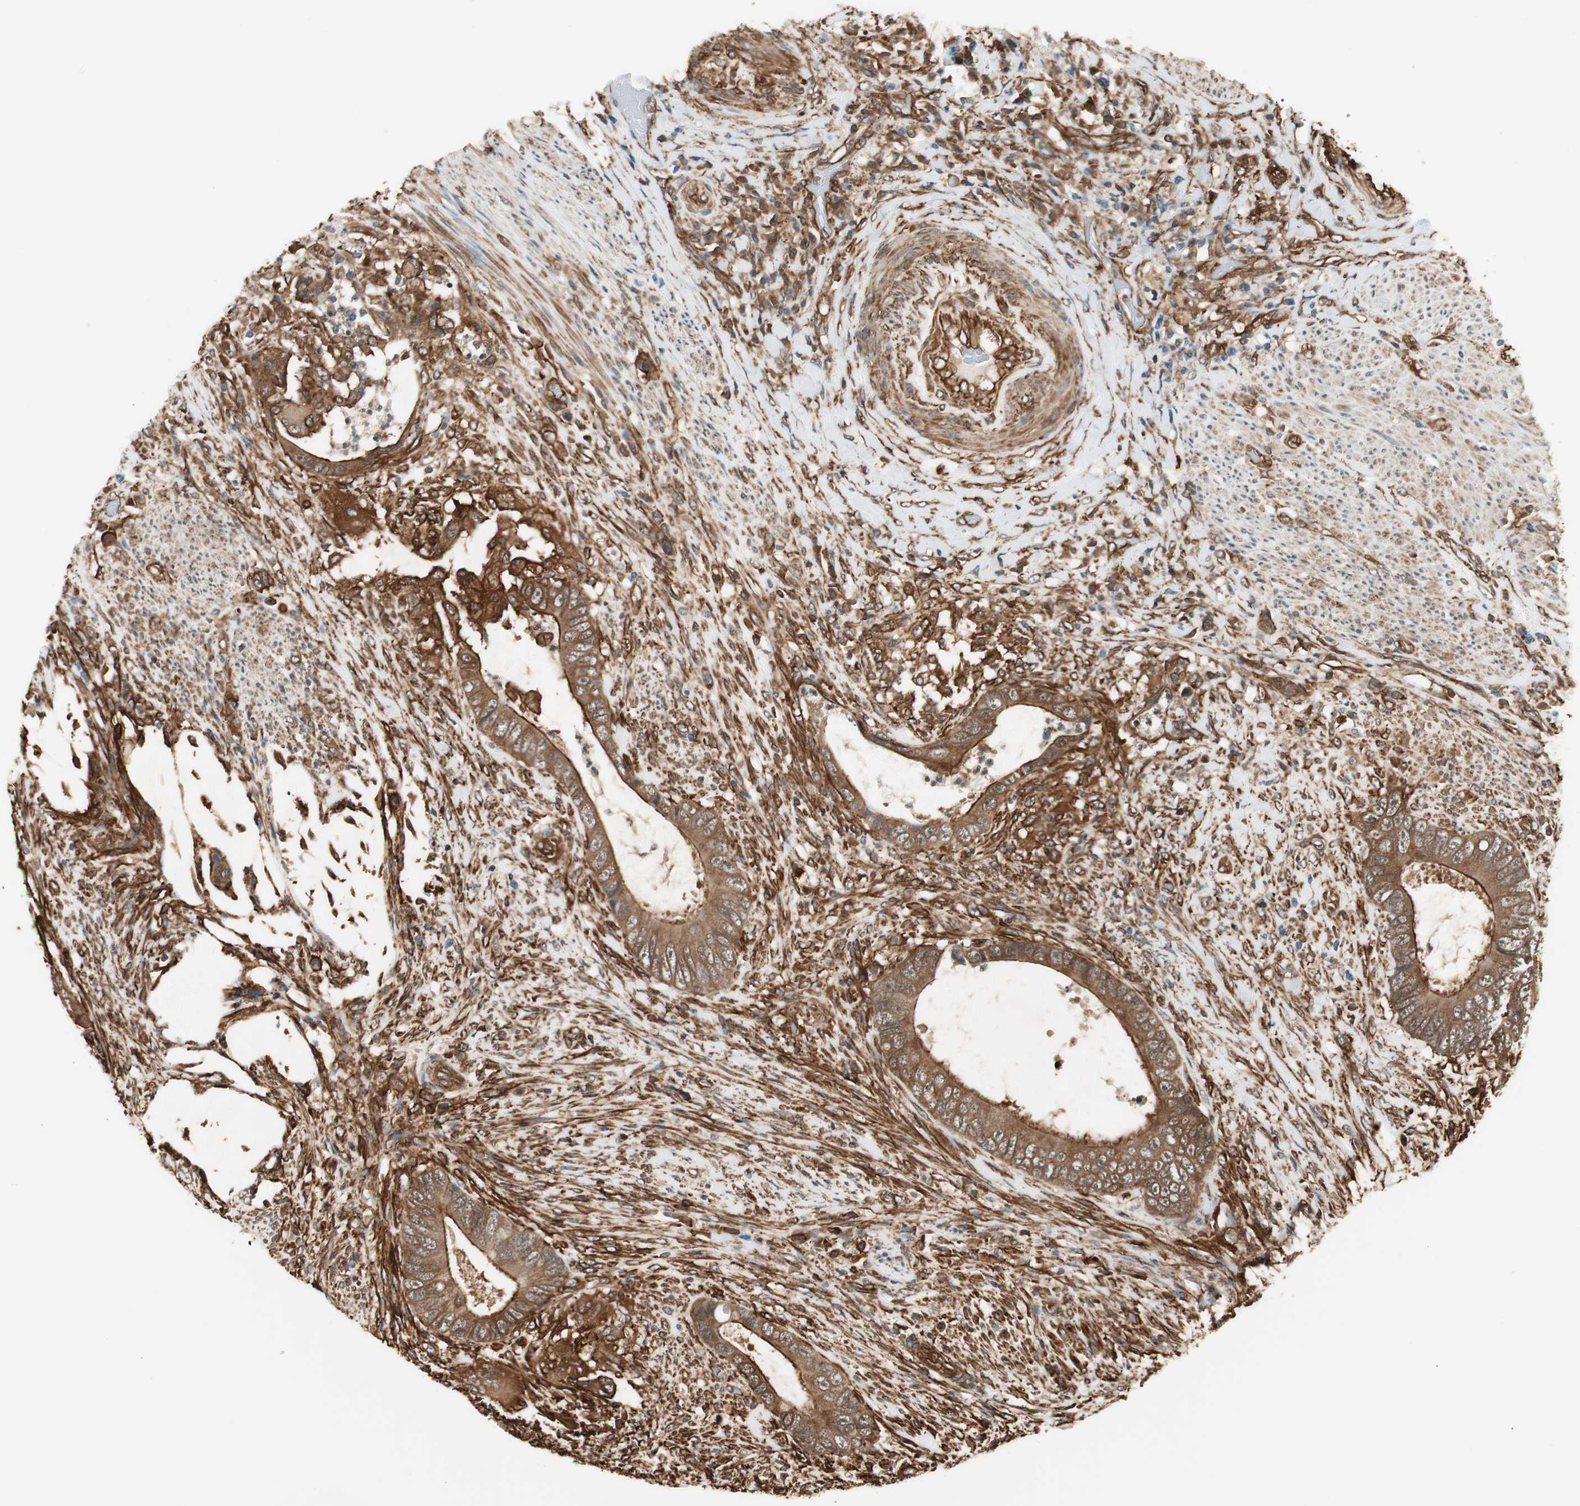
{"staining": {"intensity": "moderate", "quantity": ">75%", "location": "cytoplasmic/membranous"}, "tissue": "colorectal cancer", "cell_type": "Tumor cells", "image_type": "cancer", "snomed": [{"axis": "morphology", "description": "Adenocarcinoma, NOS"}, {"axis": "topography", "description": "Rectum"}], "caption": "A high-resolution histopathology image shows IHC staining of colorectal cancer (adenocarcinoma), which demonstrates moderate cytoplasmic/membranous staining in approximately >75% of tumor cells.", "gene": "PTPN11", "patient": {"sex": "female", "age": 77}}